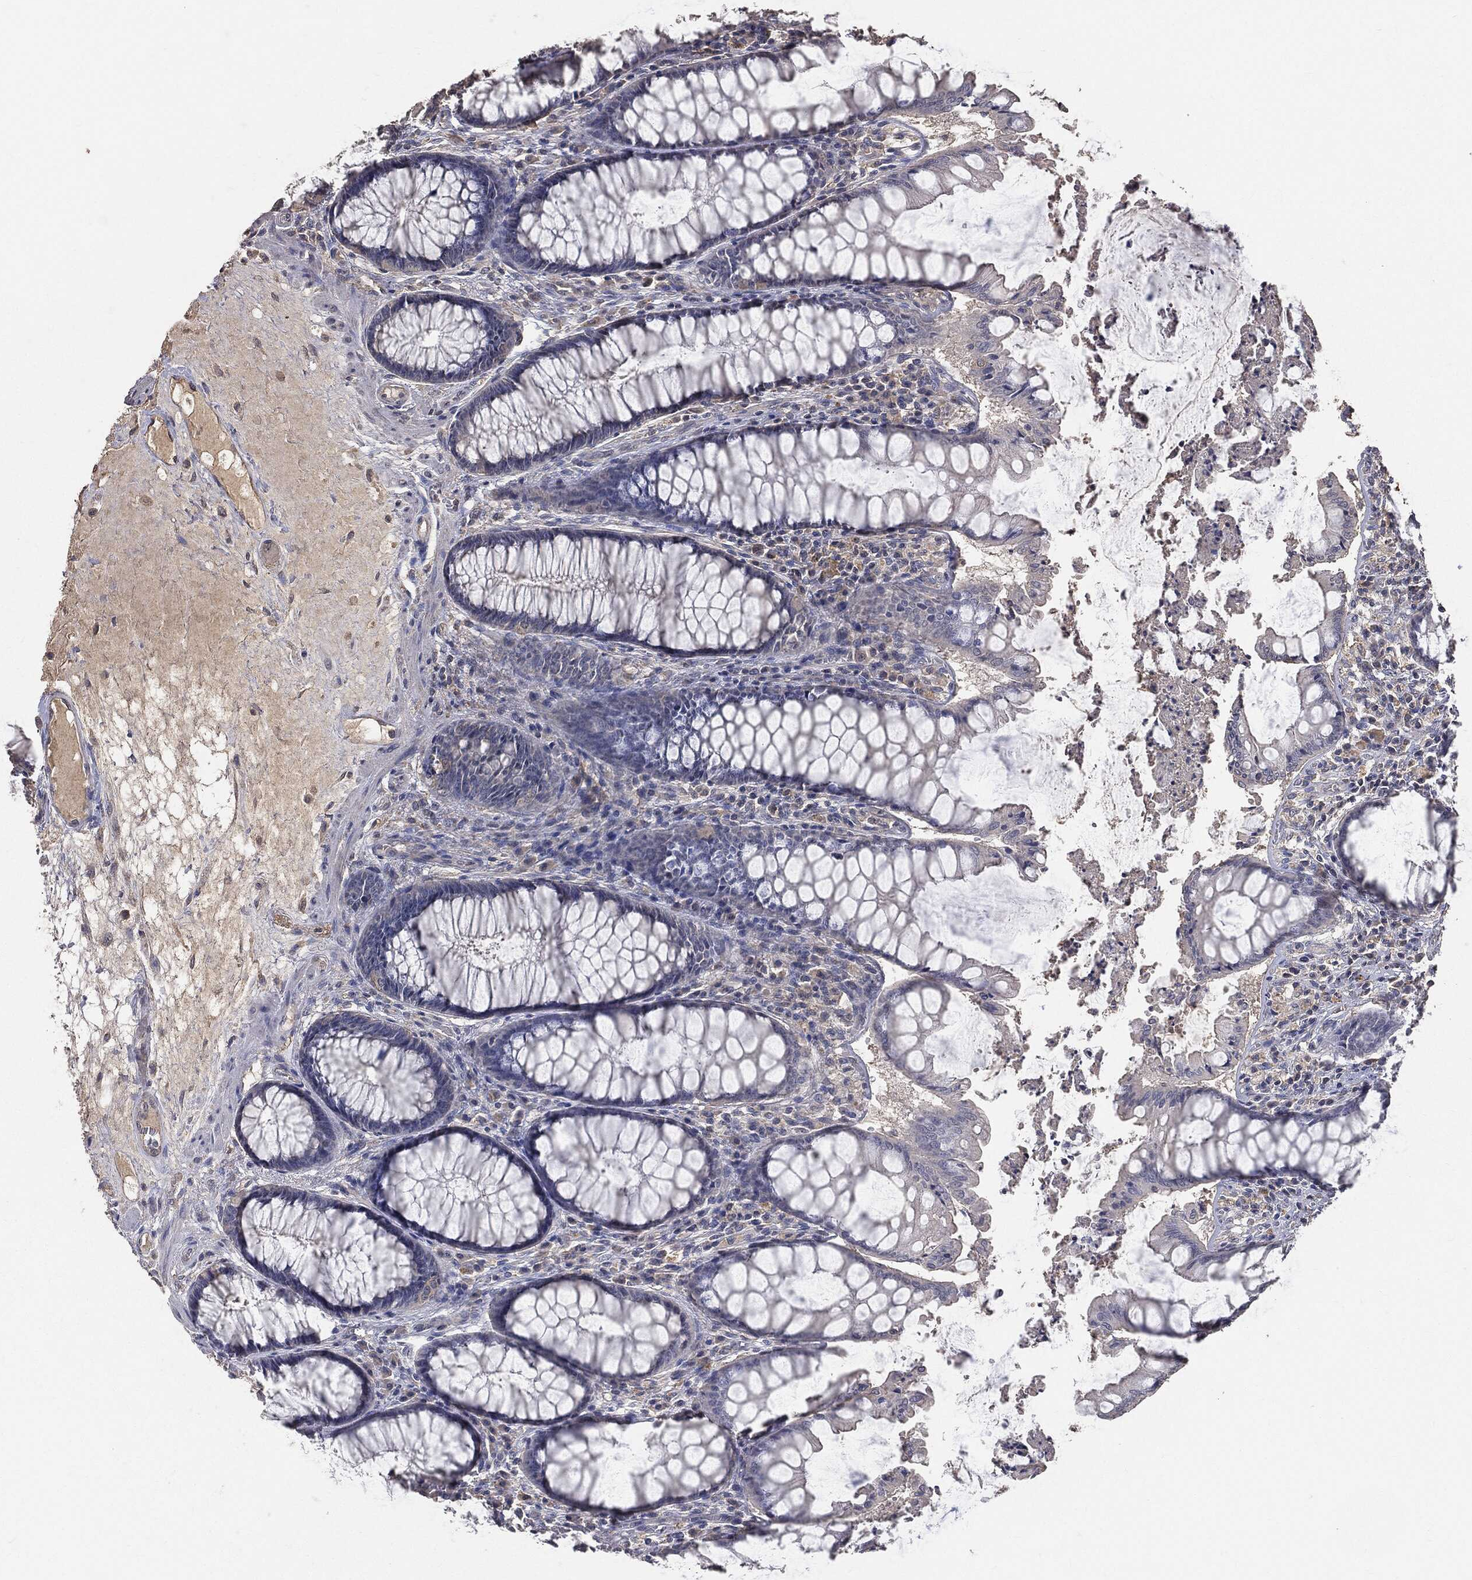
{"staining": {"intensity": "negative", "quantity": "none", "location": "none"}, "tissue": "colon", "cell_type": "Glandular cells", "image_type": "normal", "snomed": [{"axis": "morphology", "description": "Normal tissue, NOS"}, {"axis": "topography", "description": "Colon"}], "caption": "Immunohistochemical staining of normal colon exhibits no significant expression in glandular cells. (DAB immunohistochemistry visualized using brightfield microscopy, high magnification).", "gene": "SNAP25", "patient": {"sex": "female", "age": 65}}